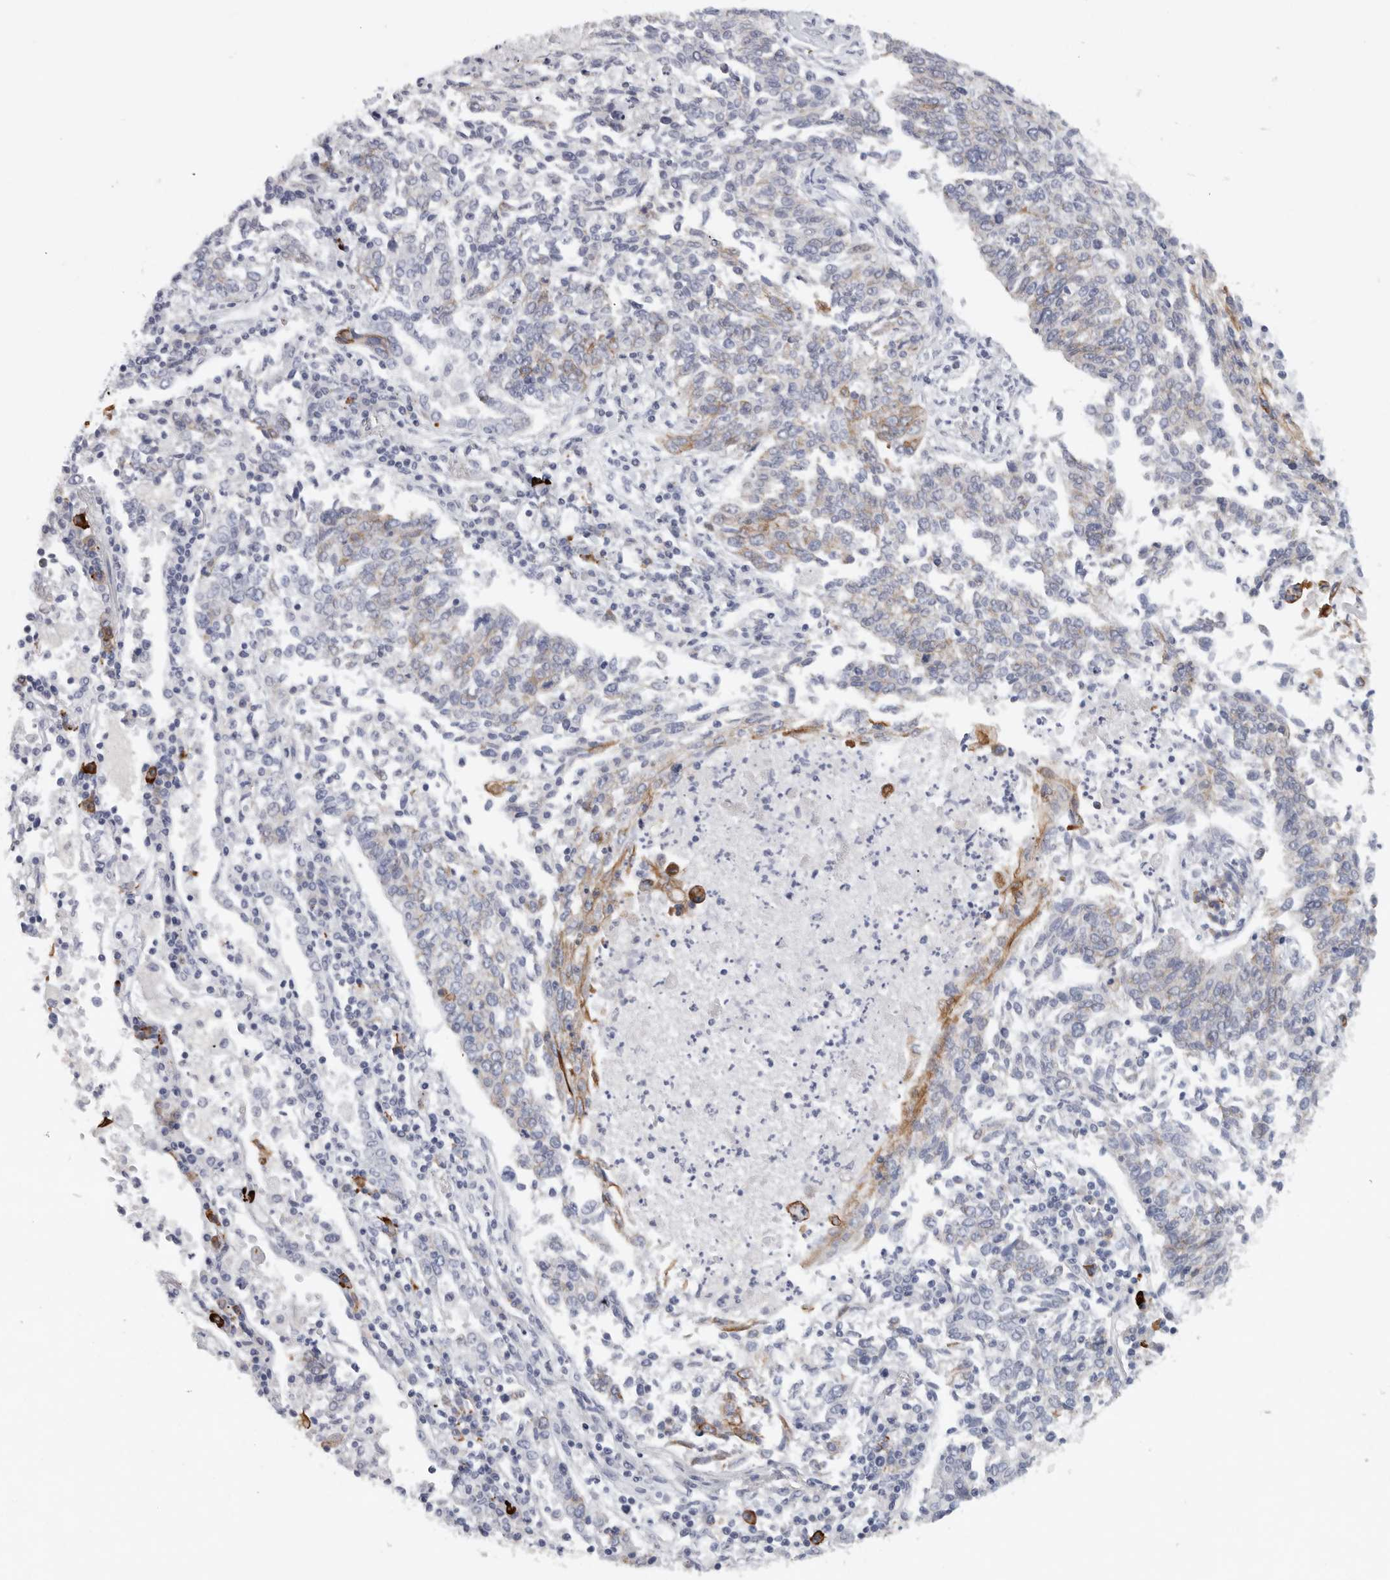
{"staining": {"intensity": "moderate", "quantity": "<25%", "location": "cytoplasmic/membranous"}, "tissue": "lung cancer", "cell_type": "Tumor cells", "image_type": "cancer", "snomed": [{"axis": "morphology", "description": "Normal tissue, NOS"}, {"axis": "morphology", "description": "Squamous cell carcinoma, NOS"}, {"axis": "topography", "description": "Cartilage tissue"}, {"axis": "topography", "description": "Lung"}, {"axis": "topography", "description": "Peripheral nerve tissue"}], "caption": "This image shows immunohistochemistry (IHC) staining of squamous cell carcinoma (lung), with low moderate cytoplasmic/membranous staining in about <25% of tumor cells.", "gene": "TMEM69", "patient": {"sex": "female", "age": 49}}